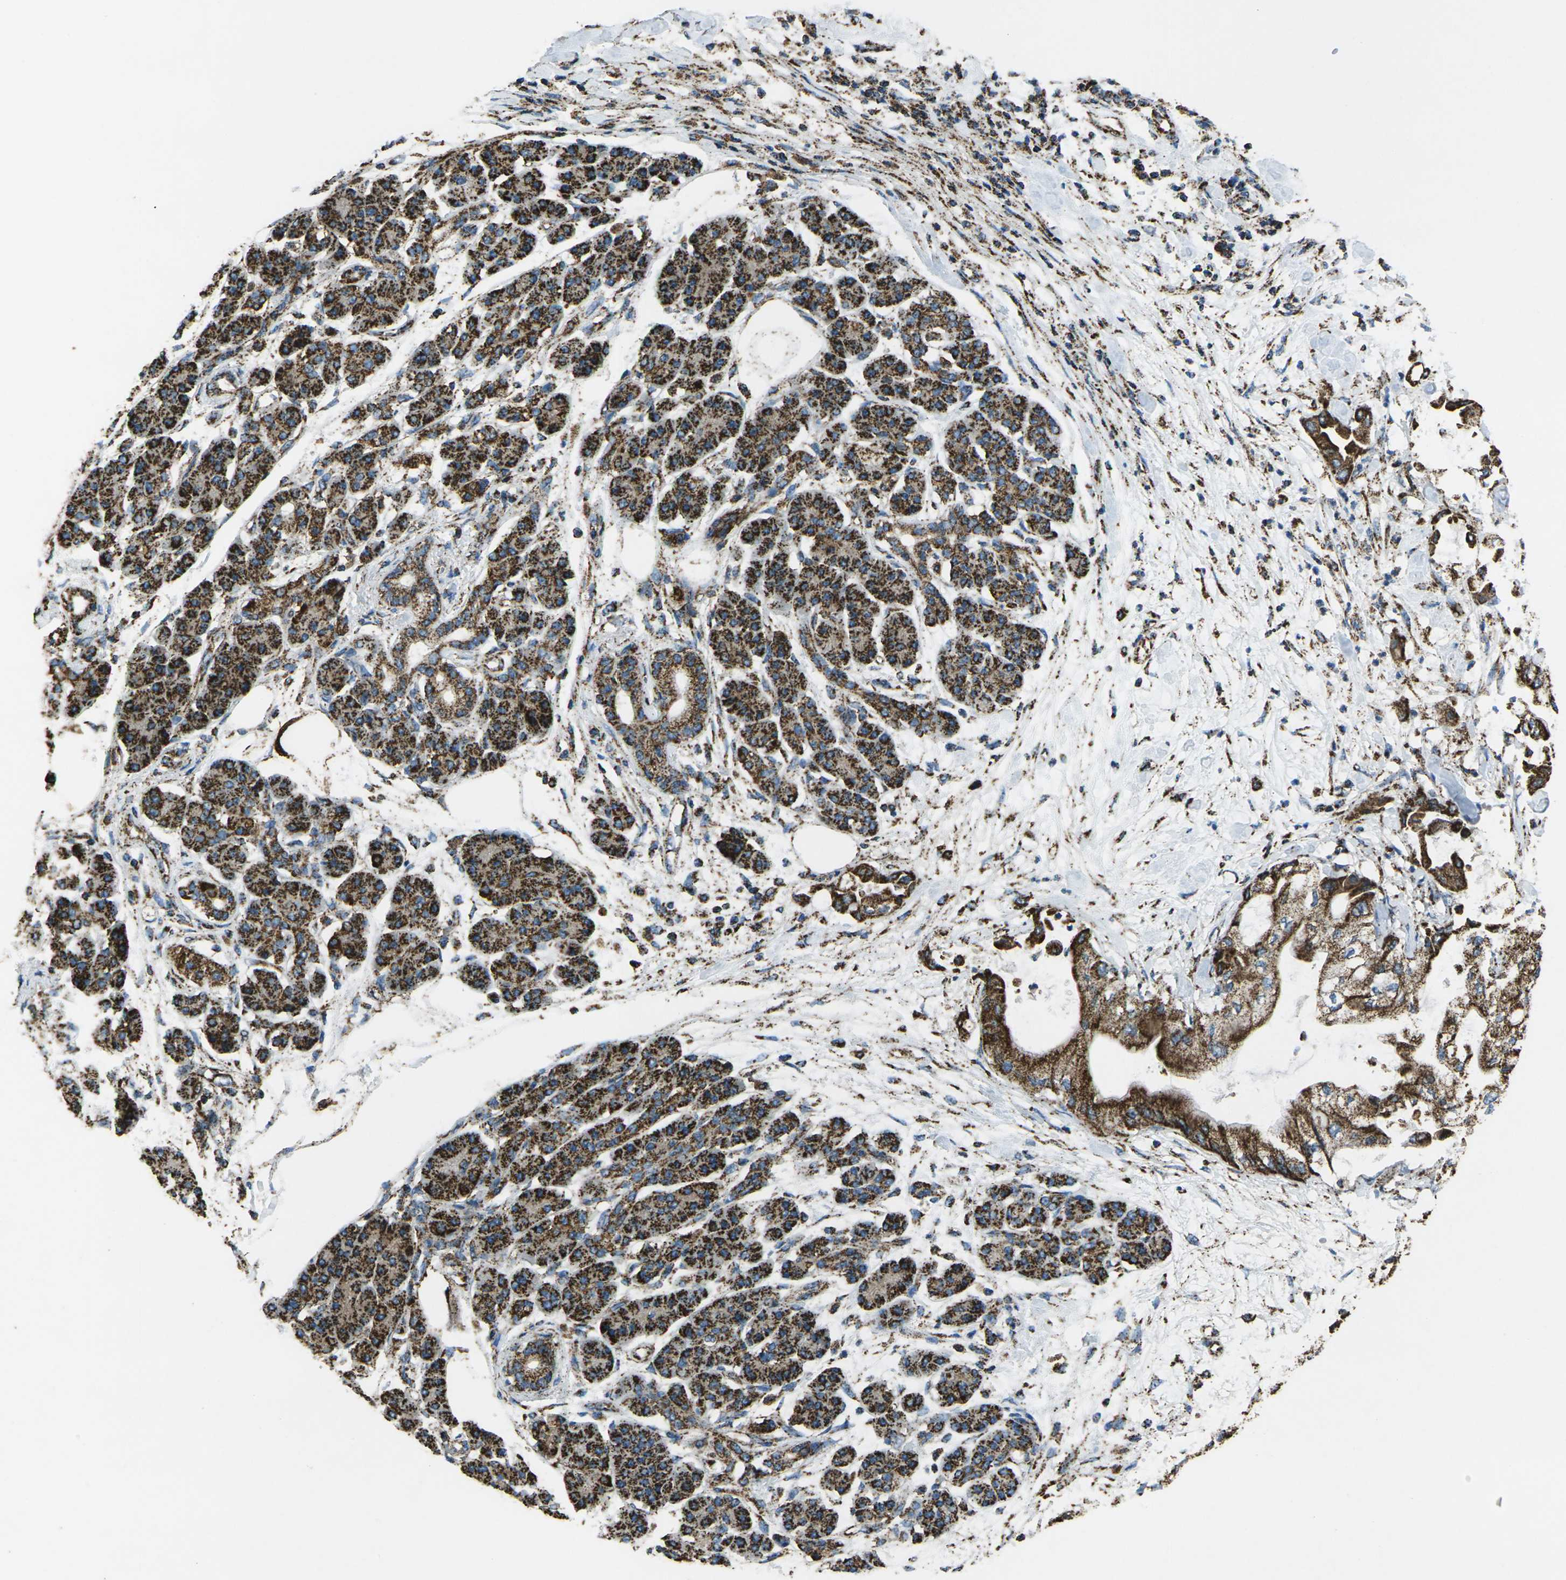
{"staining": {"intensity": "strong", "quantity": ">75%", "location": "cytoplasmic/membranous"}, "tissue": "pancreatic cancer", "cell_type": "Tumor cells", "image_type": "cancer", "snomed": [{"axis": "morphology", "description": "Adenocarcinoma, NOS"}, {"axis": "morphology", "description": "Adenocarcinoma, metastatic, NOS"}, {"axis": "topography", "description": "Lymph node"}, {"axis": "topography", "description": "Pancreas"}, {"axis": "topography", "description": "Duodenum"}], "caption": "Strong cytoplasmic/membranous protein staining is appreciated in approximately >75% of tumor cells in pancreatic cancer. Using DAB (brown) and hematoxylin (blue) stains, captured at high magnification using brightfield microscopy.", "gene": "KLHL5", "patient": {"sex": "female", "age": 64}}